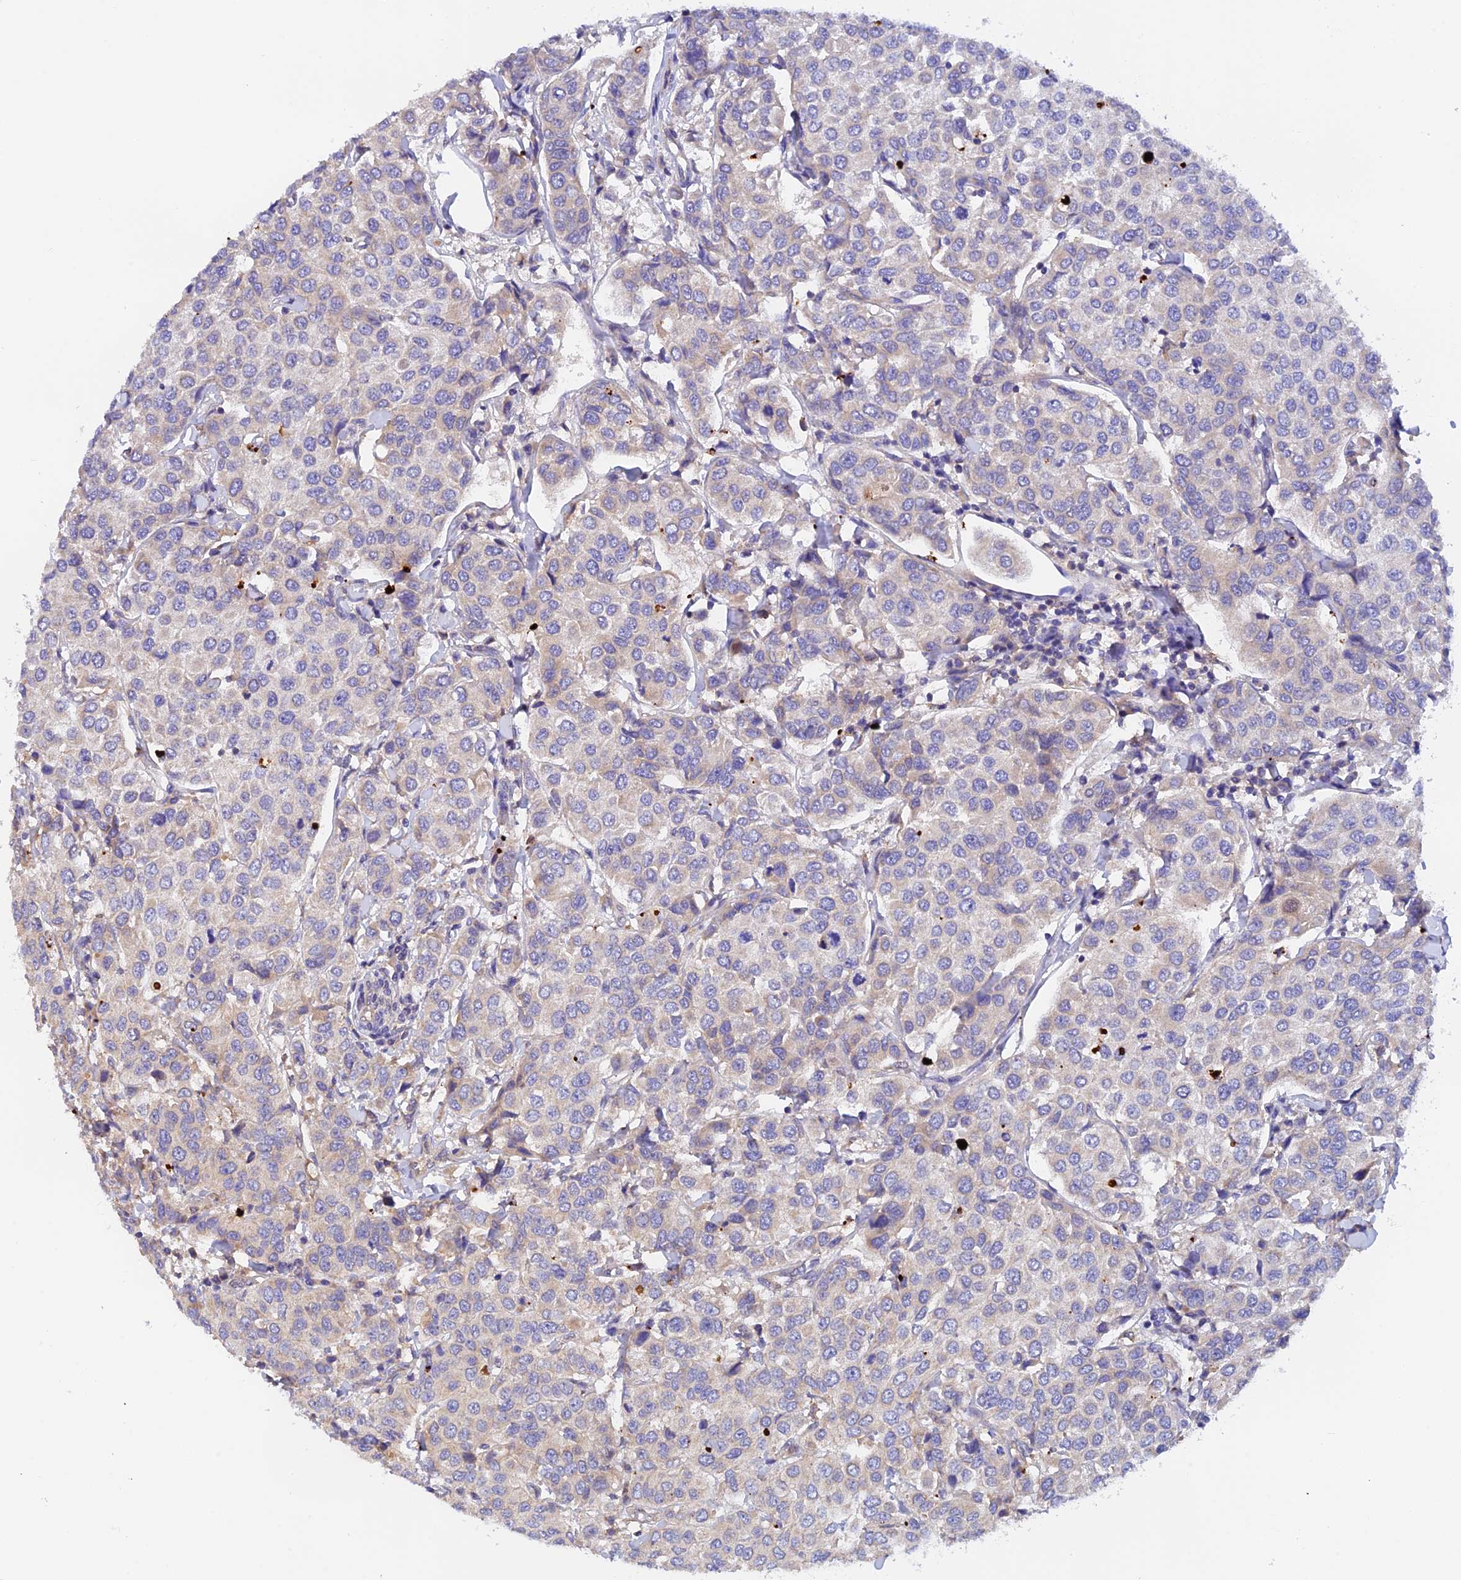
{"staining": {"intensity": "negative", "quantity": "none", "location": "none"}, "tissue": "breast cancer", "cell_type": "Tumor cells", "image_type": "cancer", "snomed": [{"axis": "morphology", "description": "Duct carcinoma"}, {"axis": "topography", "description": "Breast"}], "caption": "Immunohistochemical staining of human breast cancer (infiltrating ductal carcinoma) displays no significant positivity in tumor cells. (DAB IHC with hematoxylin counter stain).", "gene": "RANBP6", "patient": {"sex": "female", "age": 55}}